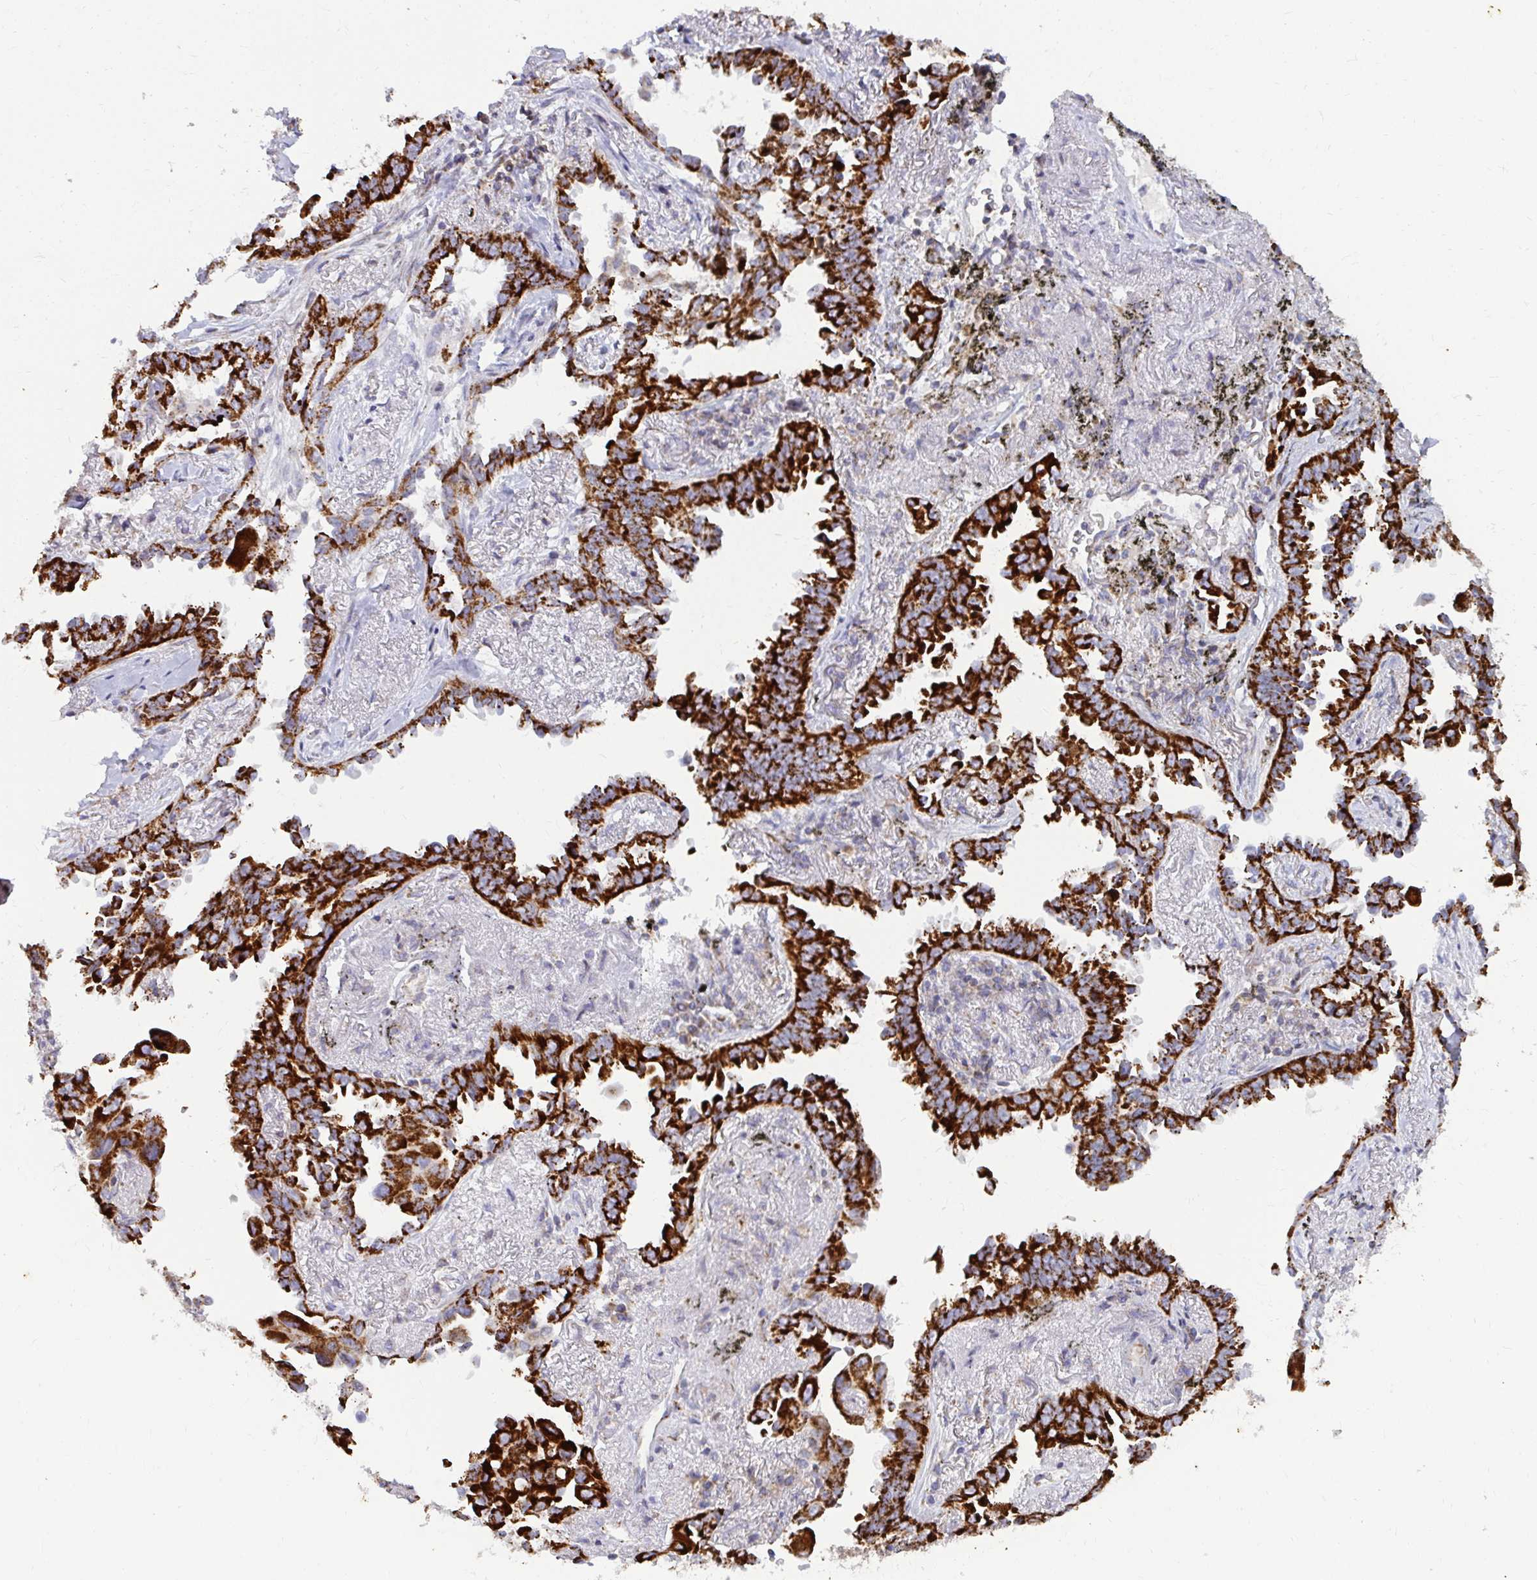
{"staining": {"intensity": "strong", "quantity": ">75%", "location": "cytoplasmic/membranous"}, "tissue": "lung cancer", "cell_type": "Tumor cells", "image_type": "cancer", "snomed": [{"axis": "morphology", "description": "Adenocarcinoma, NOS"}, {"axis": "topography", "description": "Lung"}], "caption": "The photomicrograph displays a brown stain indicating the presence of a protein in the cytoplasmic/membranous of tumor cells in adenocarcinoma (lung).", "gene": "EXOC5", "patient": {"sex": "male", "age": 68}}